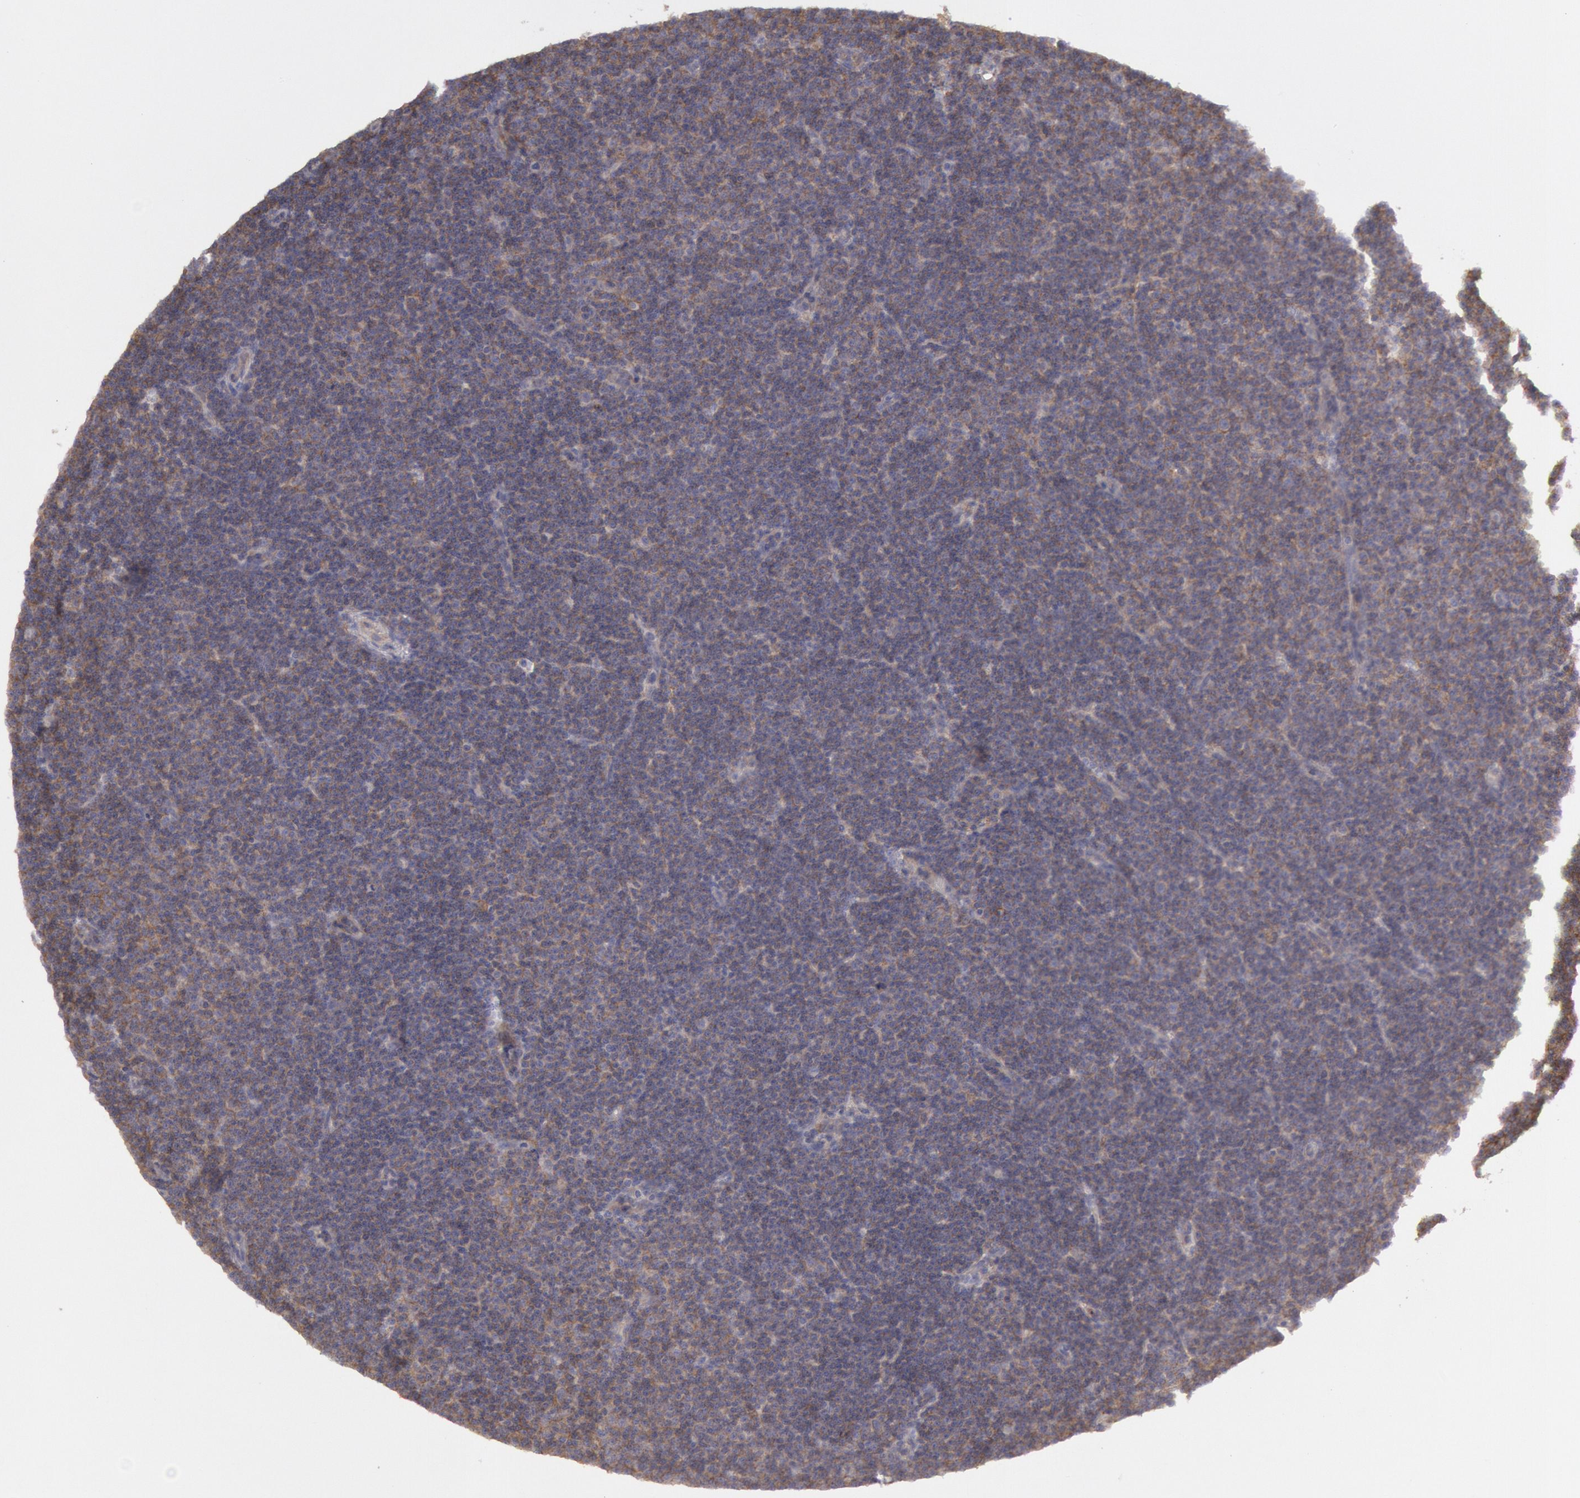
{"staining": {"intensity": "moderate", "quantity": "25%-75%", "location": "cytoplasmic/membranous"}, "tissue": "lymphoma", "cell_type": "Tumor cells", "image_type": "cancer", "snomed": [{"axis": "morphology", "description": "Malignant lymphoma, non-Hodgkin's type, Low grade"}, {"axis": "topography", "description": "Lymph node"}], "caption": "Tumor cells demonstrate moderate cytoplasmic/membranous positivity in approximately 25%-75% of cells in lymphoma.", "gene": "STX4", "patient": {"sex": "male", "age": 57}}